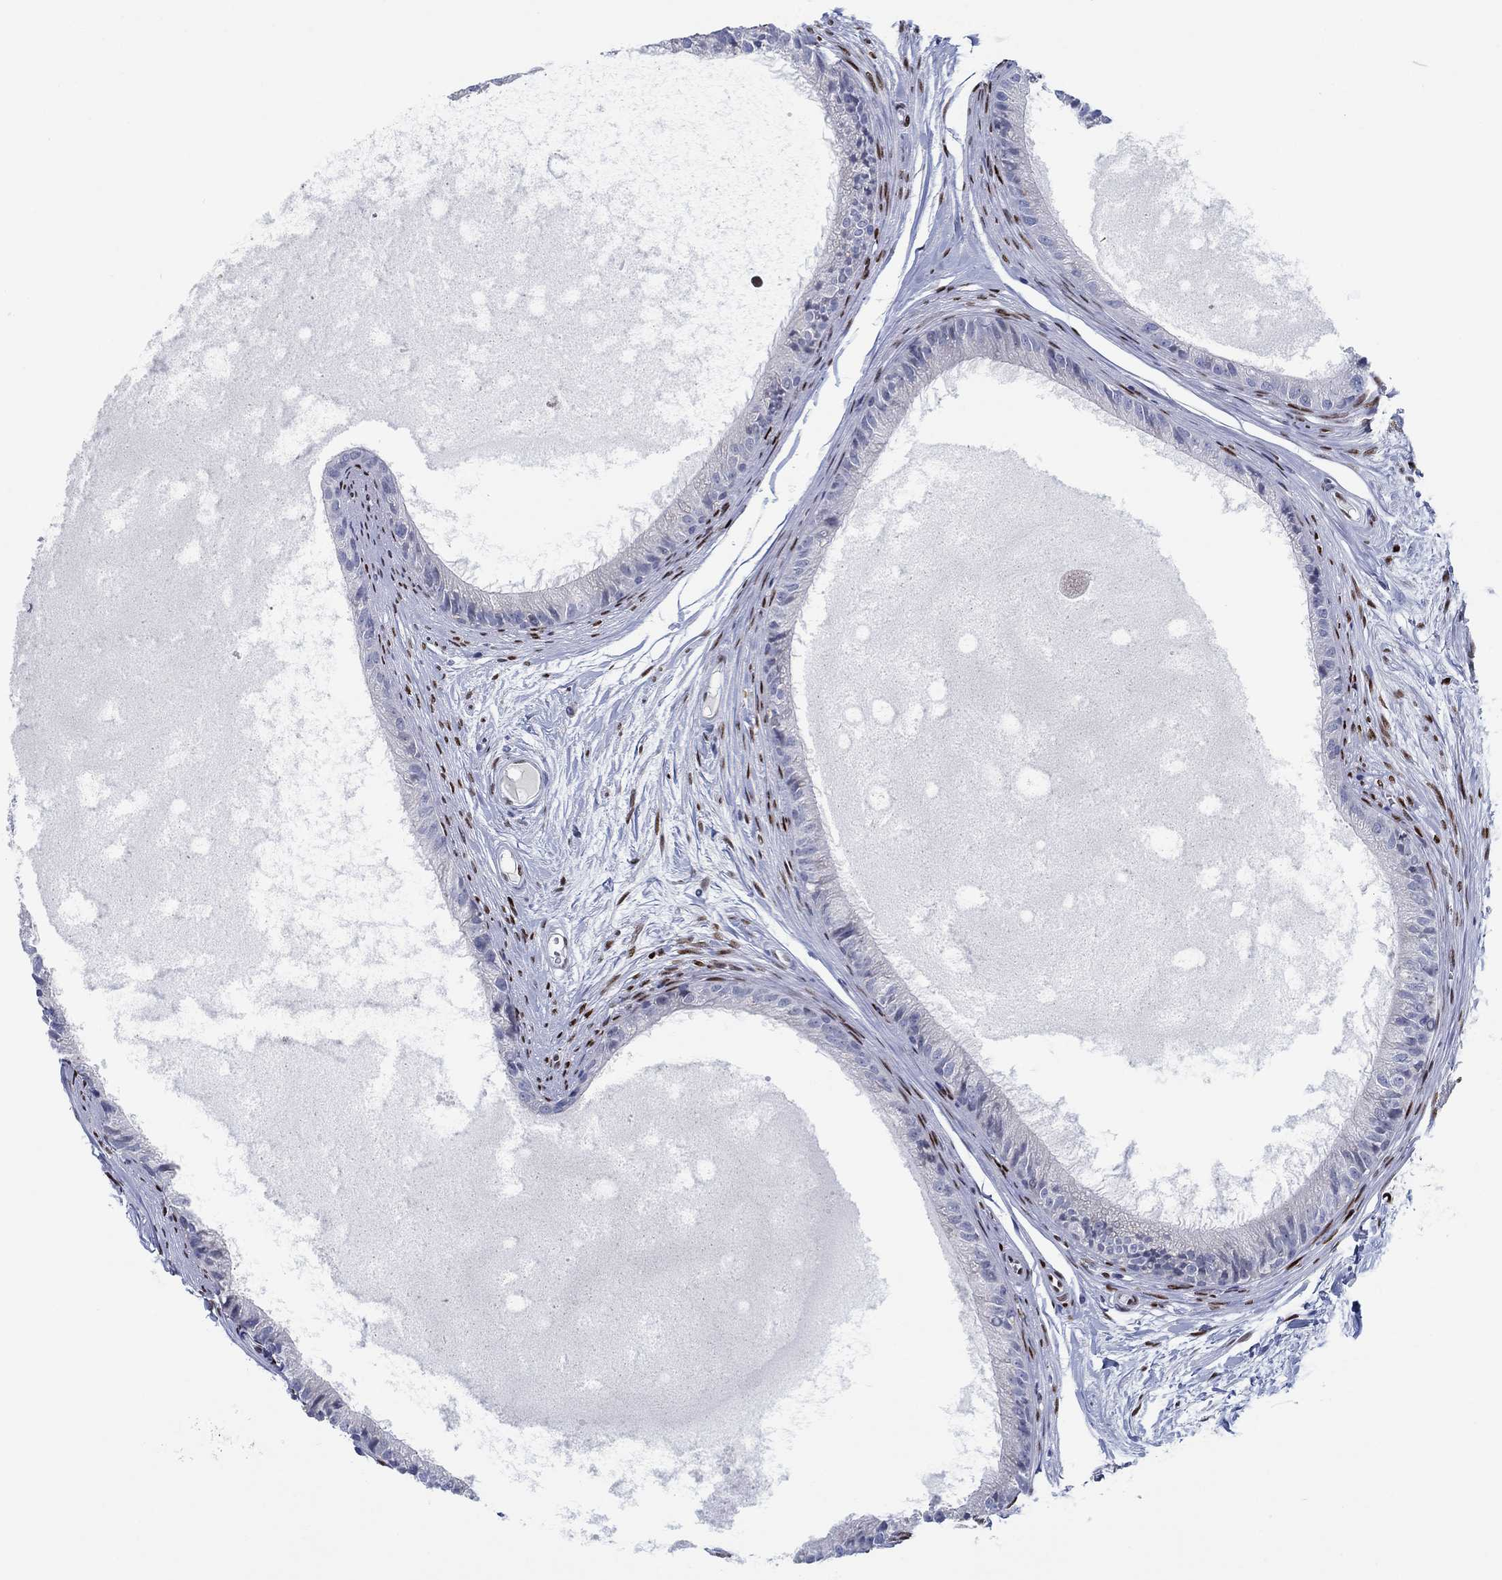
{"staining": {"intensity": "negative", "quantity": "none", "location": "none"}, "tissue": "epididymis", "cell_type": "Glandular cells", "image_type": "normal", "snomed": [{"axis": "morphology", "description": "Normal tissue, NOS"}, {"axis": "topography", "description": "Epididymis"}], "caption": "This histopathology image is of unremarkable epididymis stained with IHC to label a protein in brown with the nuclei are counter-stained blue. There is no expression in glandular cells.", "gene": "ZEB1", "patient": {"sex": "male", "age": 51}}